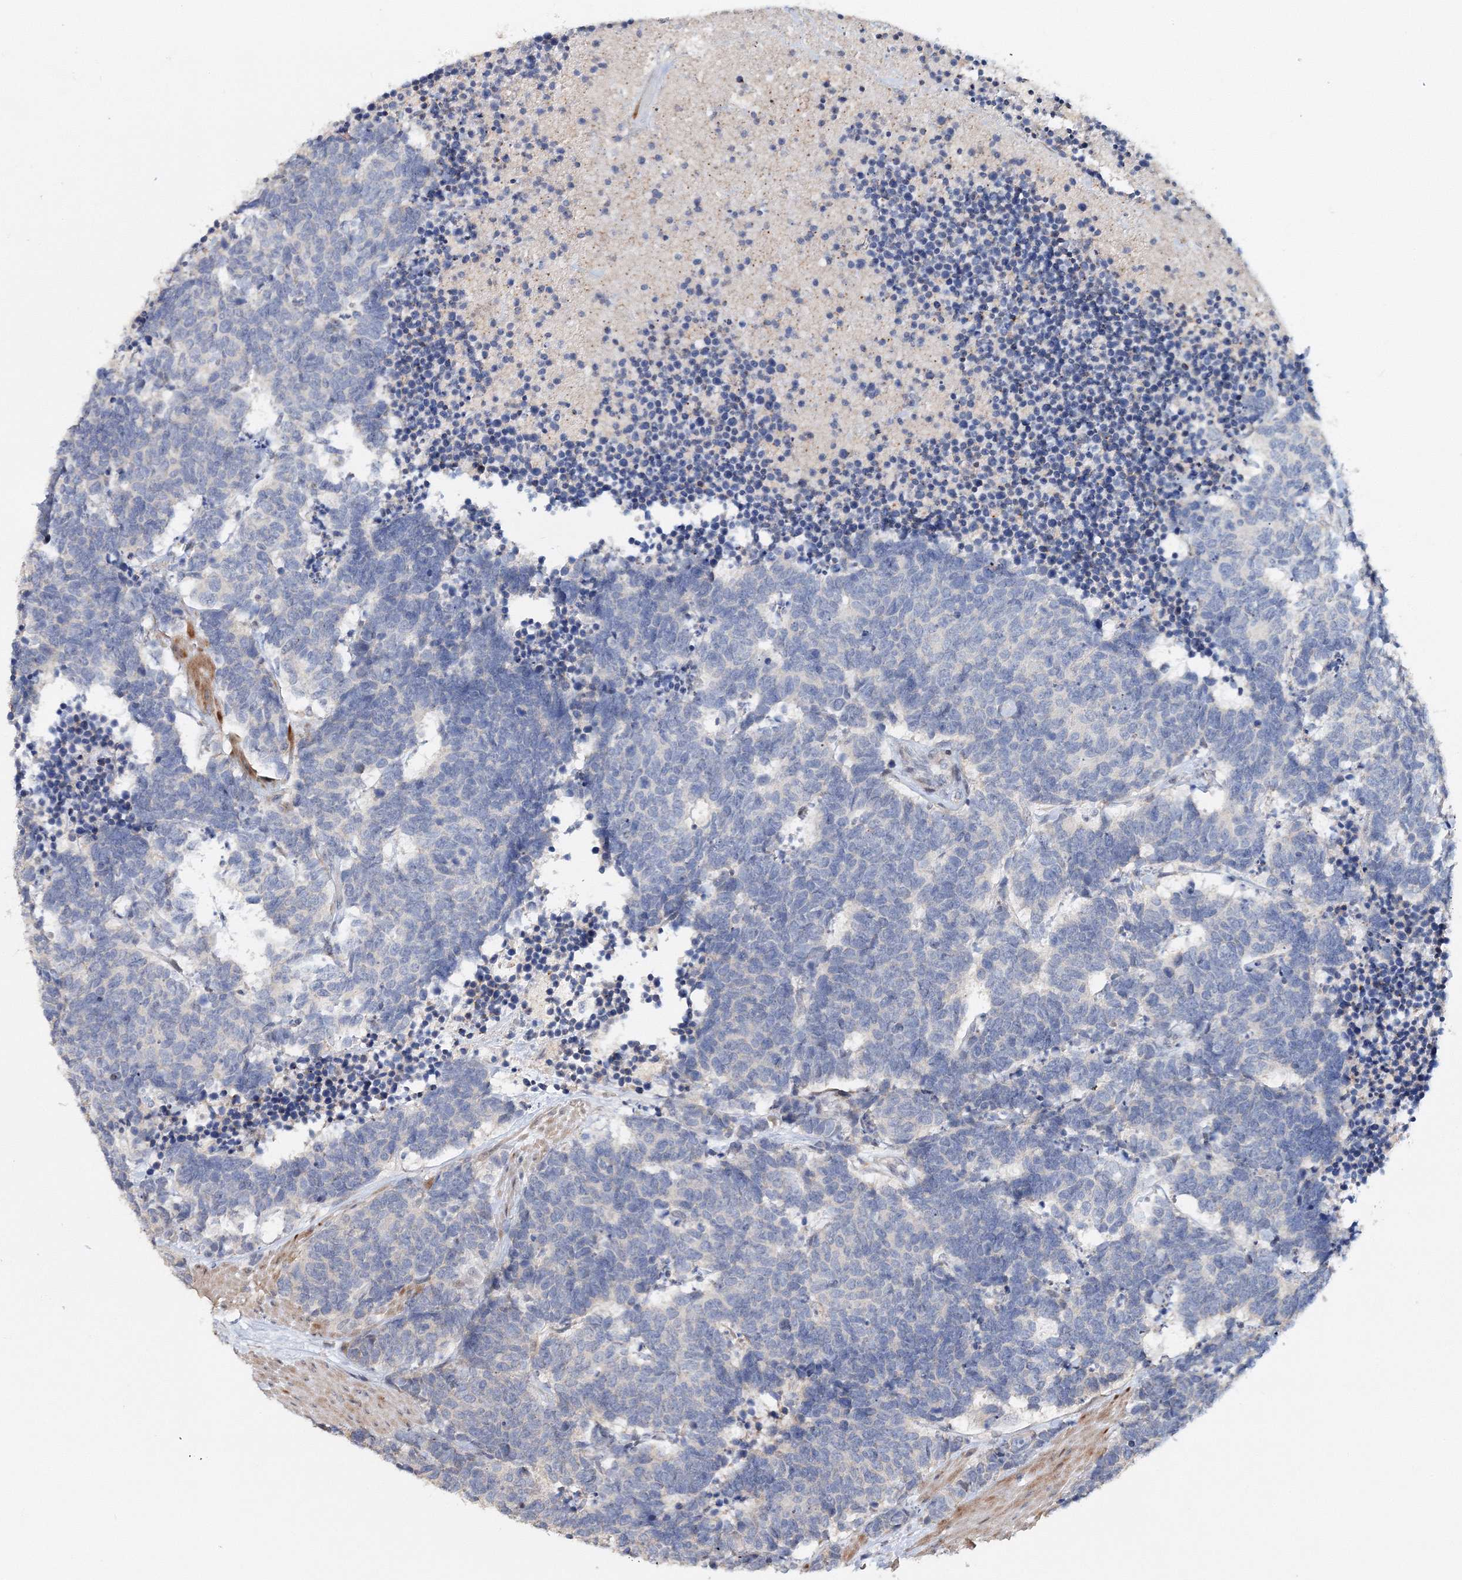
{"staining": {"intensity": "negative", "quantity": "none", "location": "none"}, "tissue": "carcinoid", "cell_type": "Tumor cells", "image_type": "cancer", "snomed": [{"axis": "morphology", "description": "Carcinoma, NOS"}, {"axis": "morphology", "description": "Carcinoid, malignant, NOS"}, {"axis": "topography", "description": "Urinary bladder"}], "caption": "Immunohistochemical staining of carcinoid exhibits no significant expression in tumor cells. (Brightfield microscopy of DAB immunohistochemistry at high magnification).", "gene": "GJB5", "patient": {"sex": "male", "age": 57}}